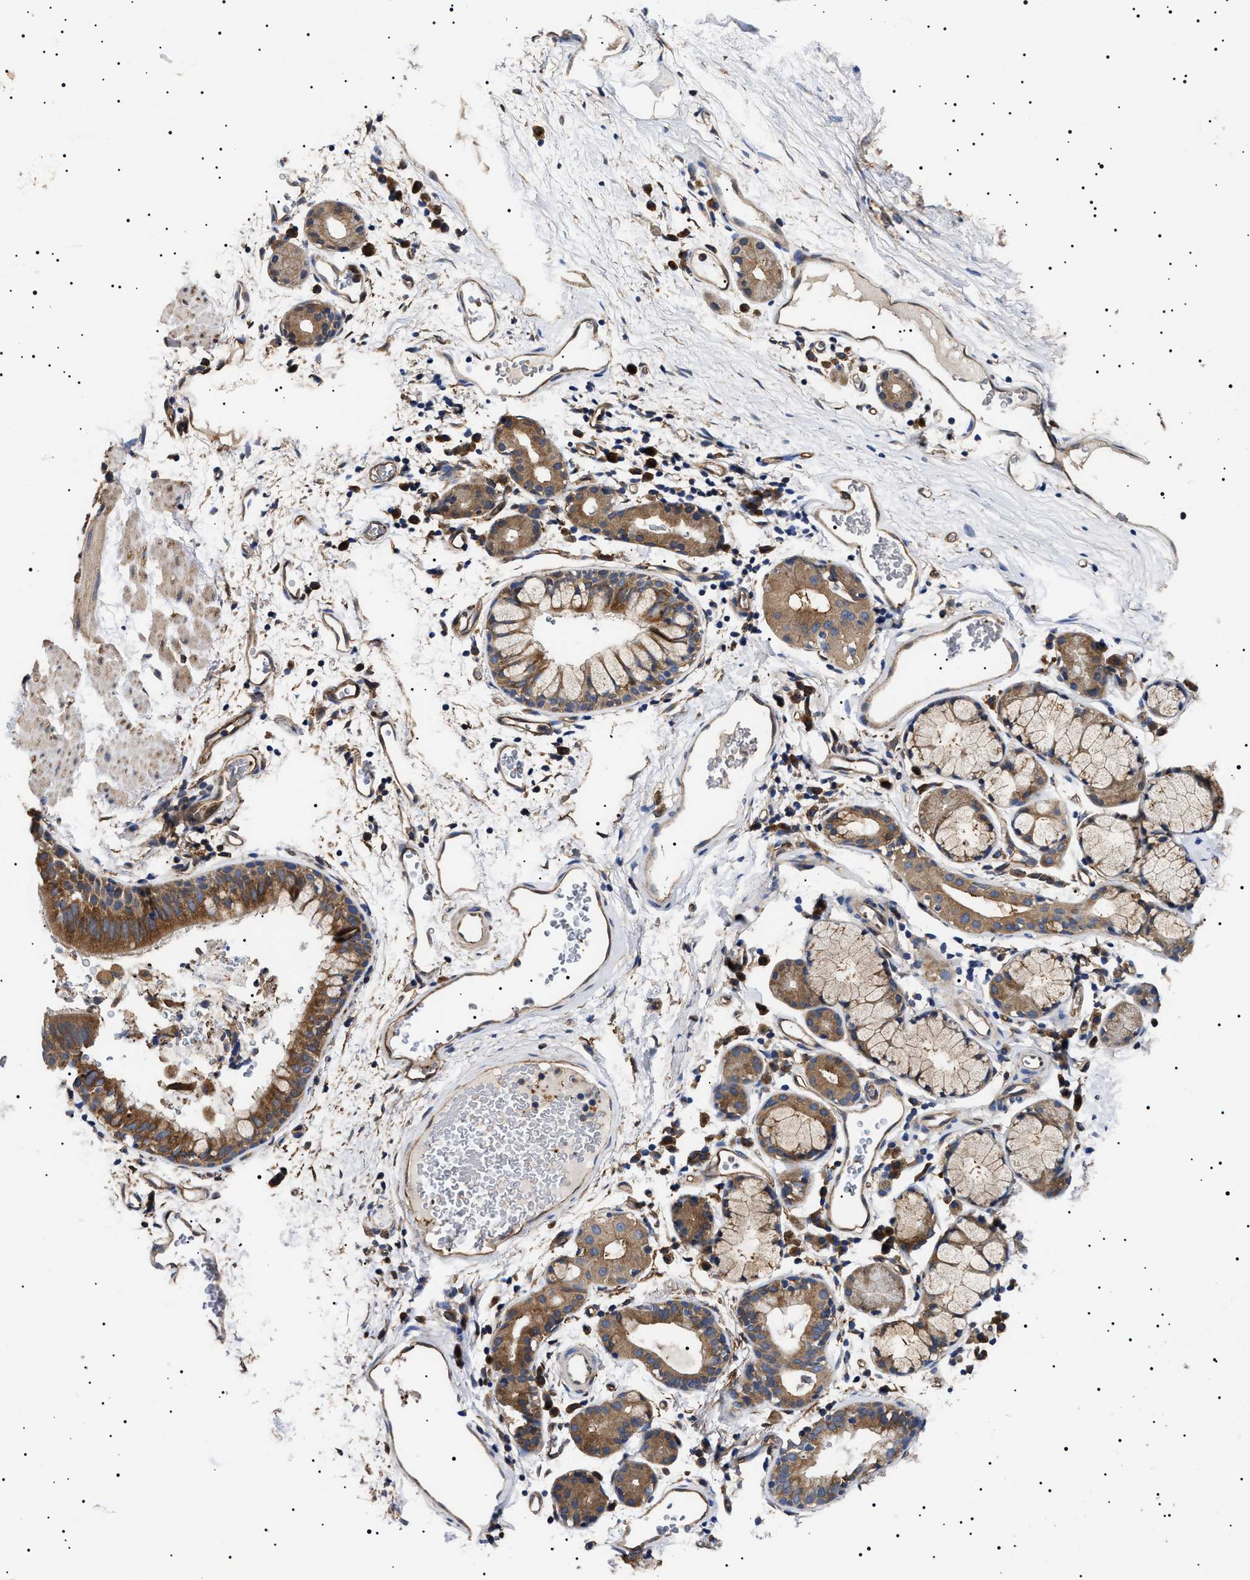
{"staining": {"intensity": "moderate", "quantity": ">75%", "location": "cytoplasmic/membranous"}, "tissue": "bronchus", "cell_type": "Respiratory epithelial cells", "image_type": "normal", "snomed": [{"axis": "morphology", "description": "Normal tissue, NOS"}, {"axis": "topography", "description": "Cartilage tissue"}, {"axis": "topography", "description": "Bronchus"}], "caption": "Protein staining of benign bronchus reveals moderate cytoplasmic/membranous expression in approximately >75% of respiratory epithelial cells. Using DAB (3,3'-diaminobenzidine) (brown) and hematoxylin (blue) stains, captured at high magnification using brightfield microscopy.", "gene": "TPP2", "patient": {"sex": "female", "age": 53}}